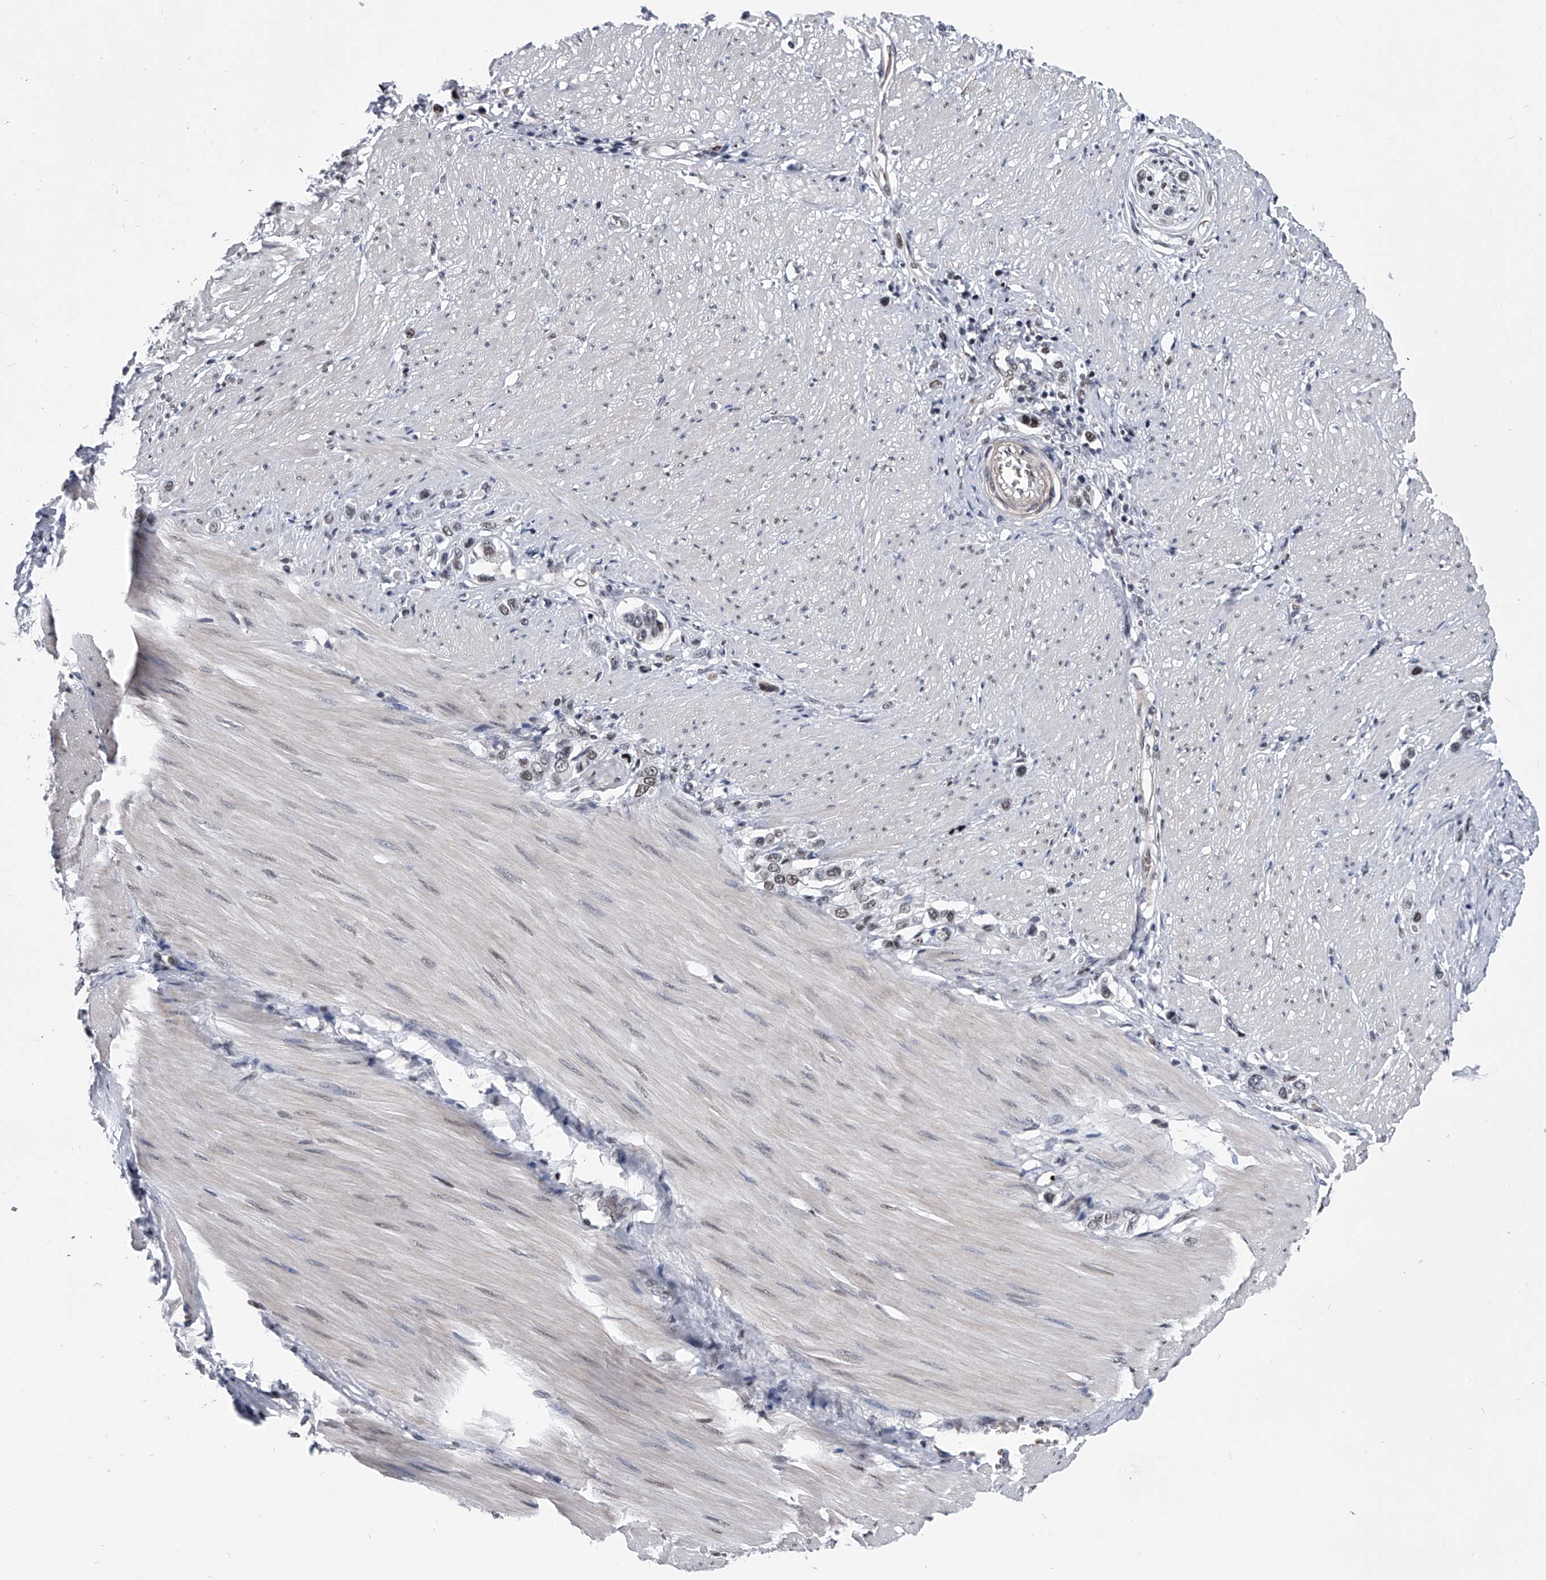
{"staining": {"intensity": "moderate", "quantity": ">75%", "location": "nuclear"}, "tissue": "stomach cancer", "cell_type": "Tumor cells", "image_type": "cancer", "snomed": [{"axis": "morphology", "description": "Adenocarcinoma, NOS"}, {"axis": "topography", "description": "Stomach"}], "caption": "Brown immunohistochemical staining in stomach cancer (adenocarcinoma) reveals moderate nuclear expression in about >75% of tumor cells. Using DAB (3,3'-diaminobenzidine) (brown) and hematoxylin (blue) stains, captured at high magnification using brightfield microscopy.", "gene": "SIM2", "patient": {"sex": "female", "age": 65}}